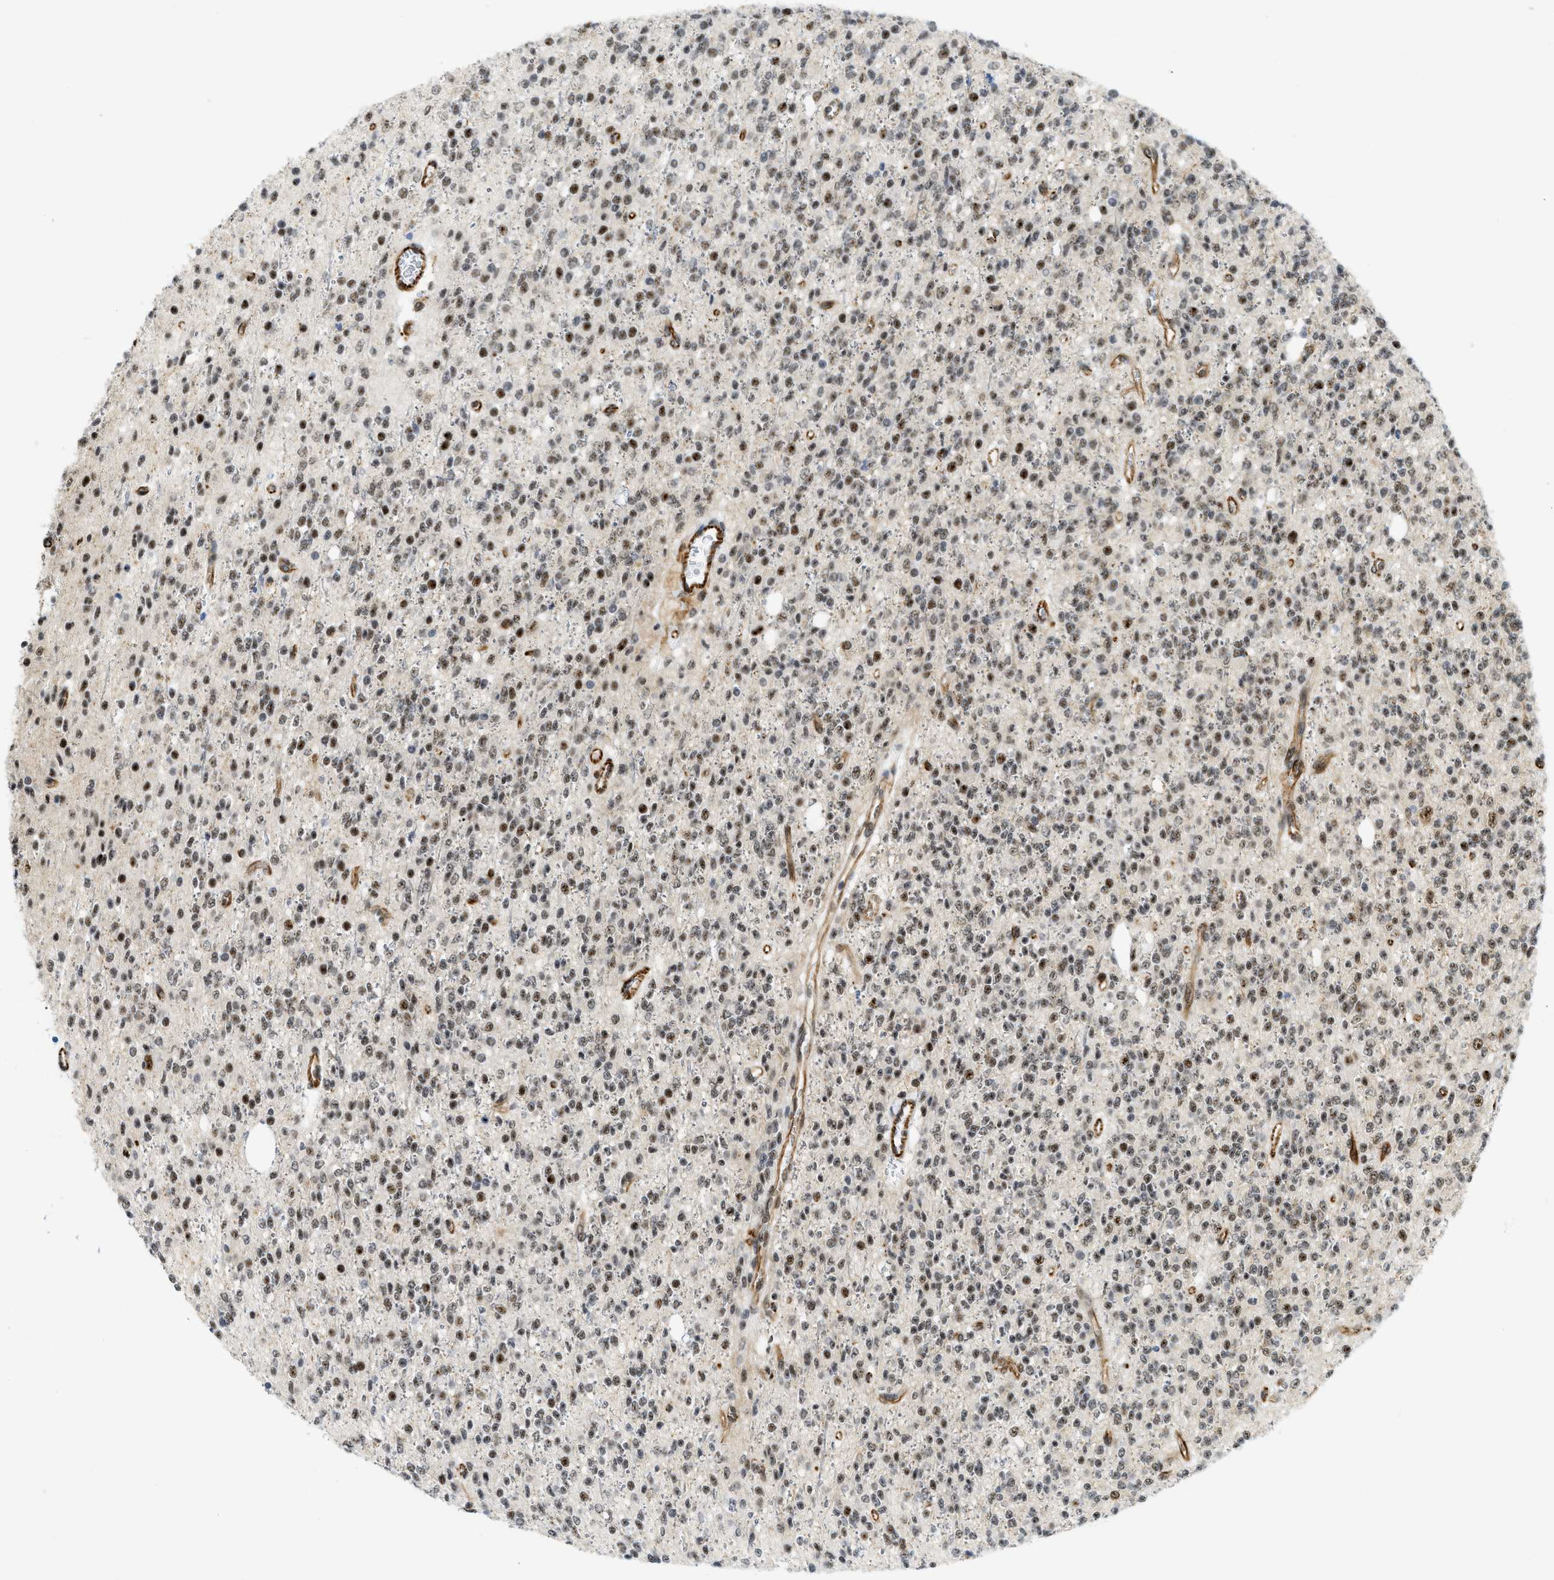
{"staining": {"intensity": "moderate", "quantity": ">75%", "location": "nuclear"}, "tissue": "glioma", "cell_type": "Tumor cells", "image_type": "cancer", "snomed": [{"axis": "morphology", "description": "Glioma, malignant, High grade"}, {"axis": "topography", "description": "Brain"}], "caption": "Malignant glioma (high-grade) stained with DAB (3,3'-diaminobenzidine) immunohistochemistry (IHC) shows medium levels of moderate nuclear positivity in approximately >75% of tumor cells.", "gene": "LRRC8B", "patient": {"sex": "male", "age": 34}}